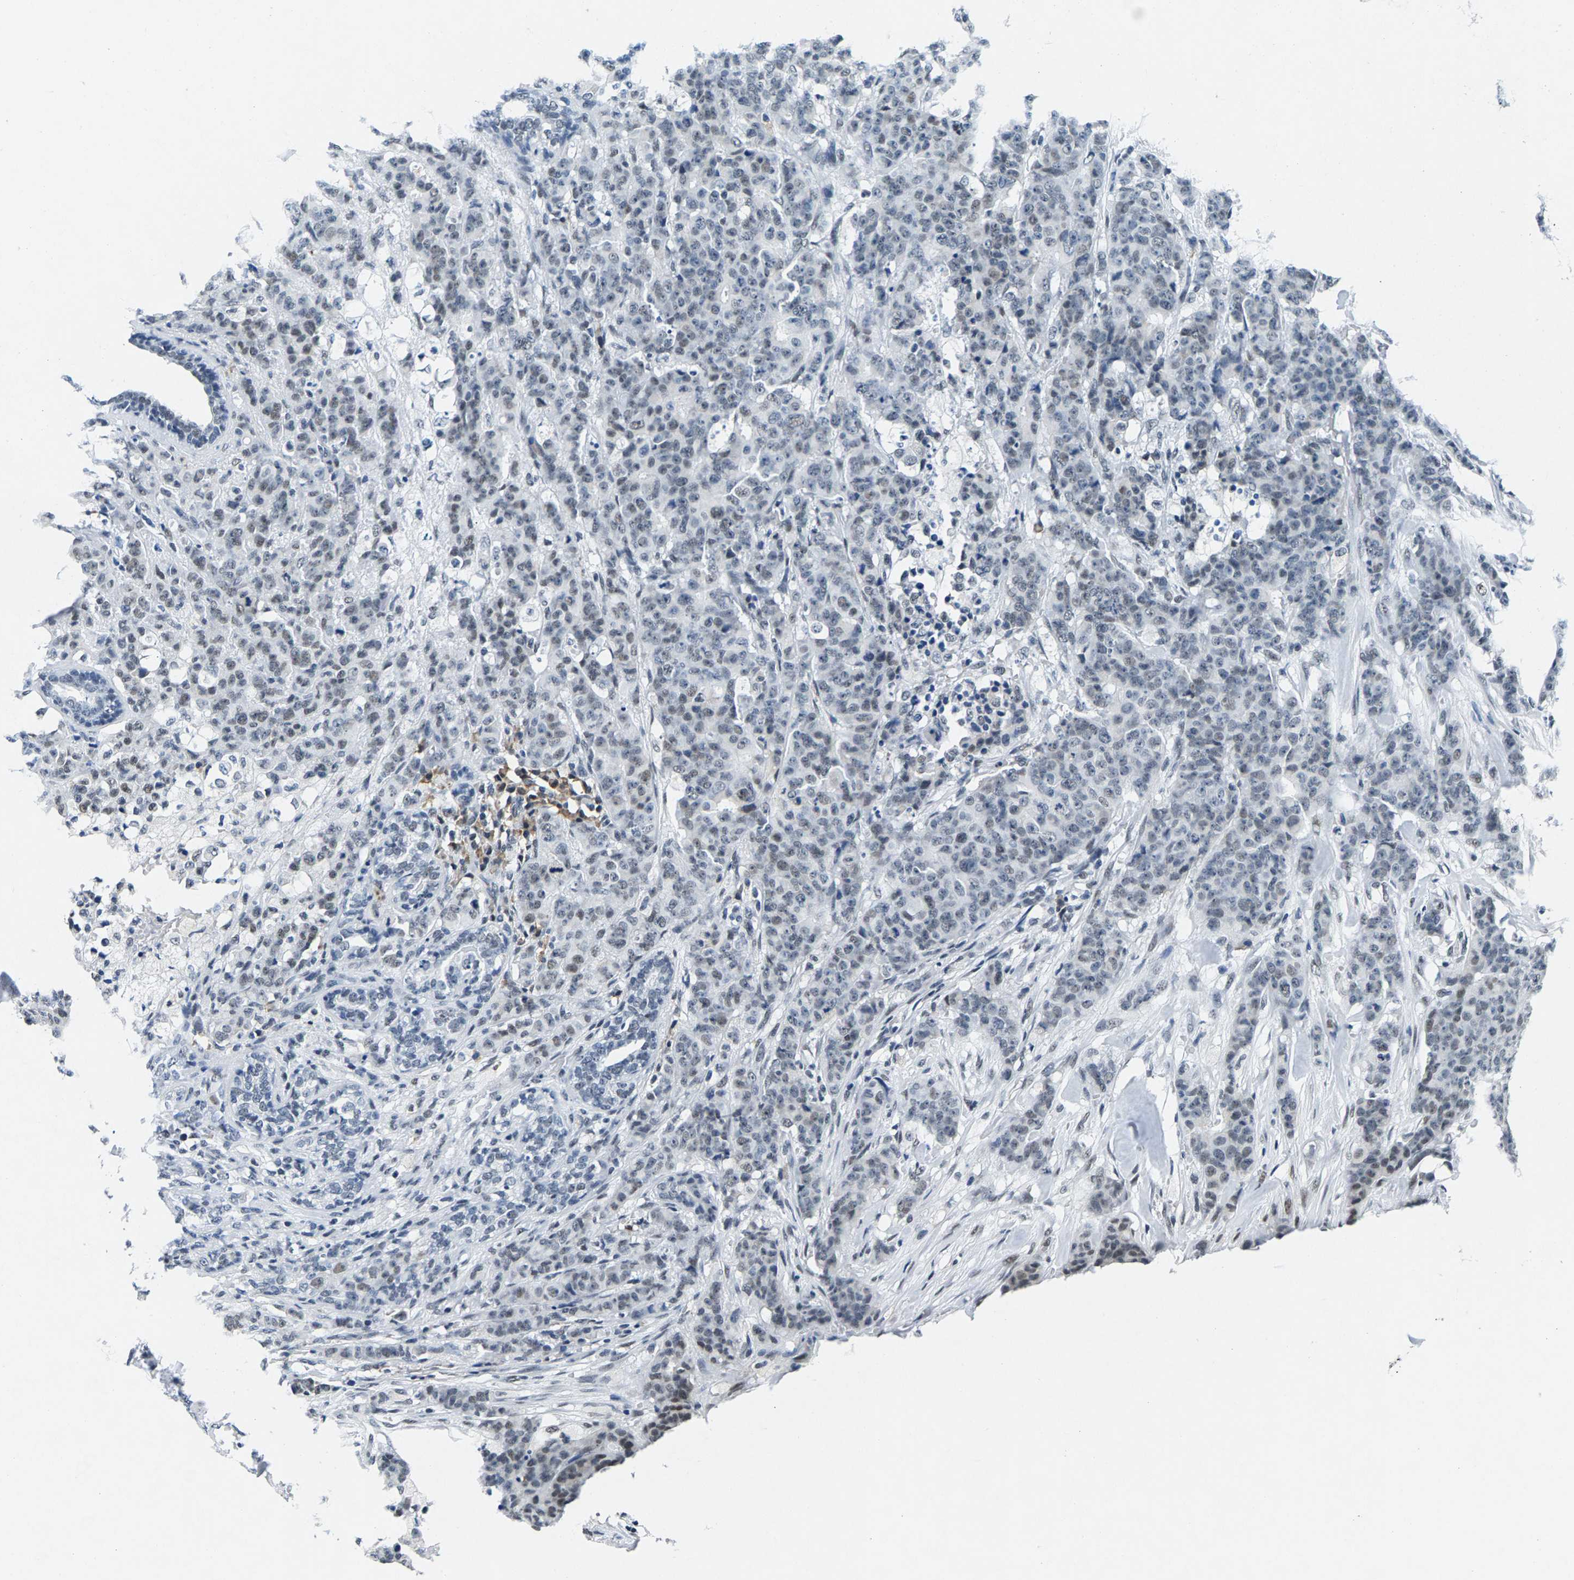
{"staining": {"intensity": "weak", "quantity": "<25%", "location": "nuclear"}, "tissue": "breast cancer", "cell_type": "Tumor cells", "image_type": "cancer", "snomed": [{"axis": "morphology", "description": "Normal tissue, NOS"}, {"axis": "morphology", "description": "Duct carcinoma"}, {"axis": "topography", "description": "Breast"}], "caption": "The image shows no significant expression in tumor cells of breast cancer.", "gene": "ATF2", "patient": {"sex": "female", "age": 40}}